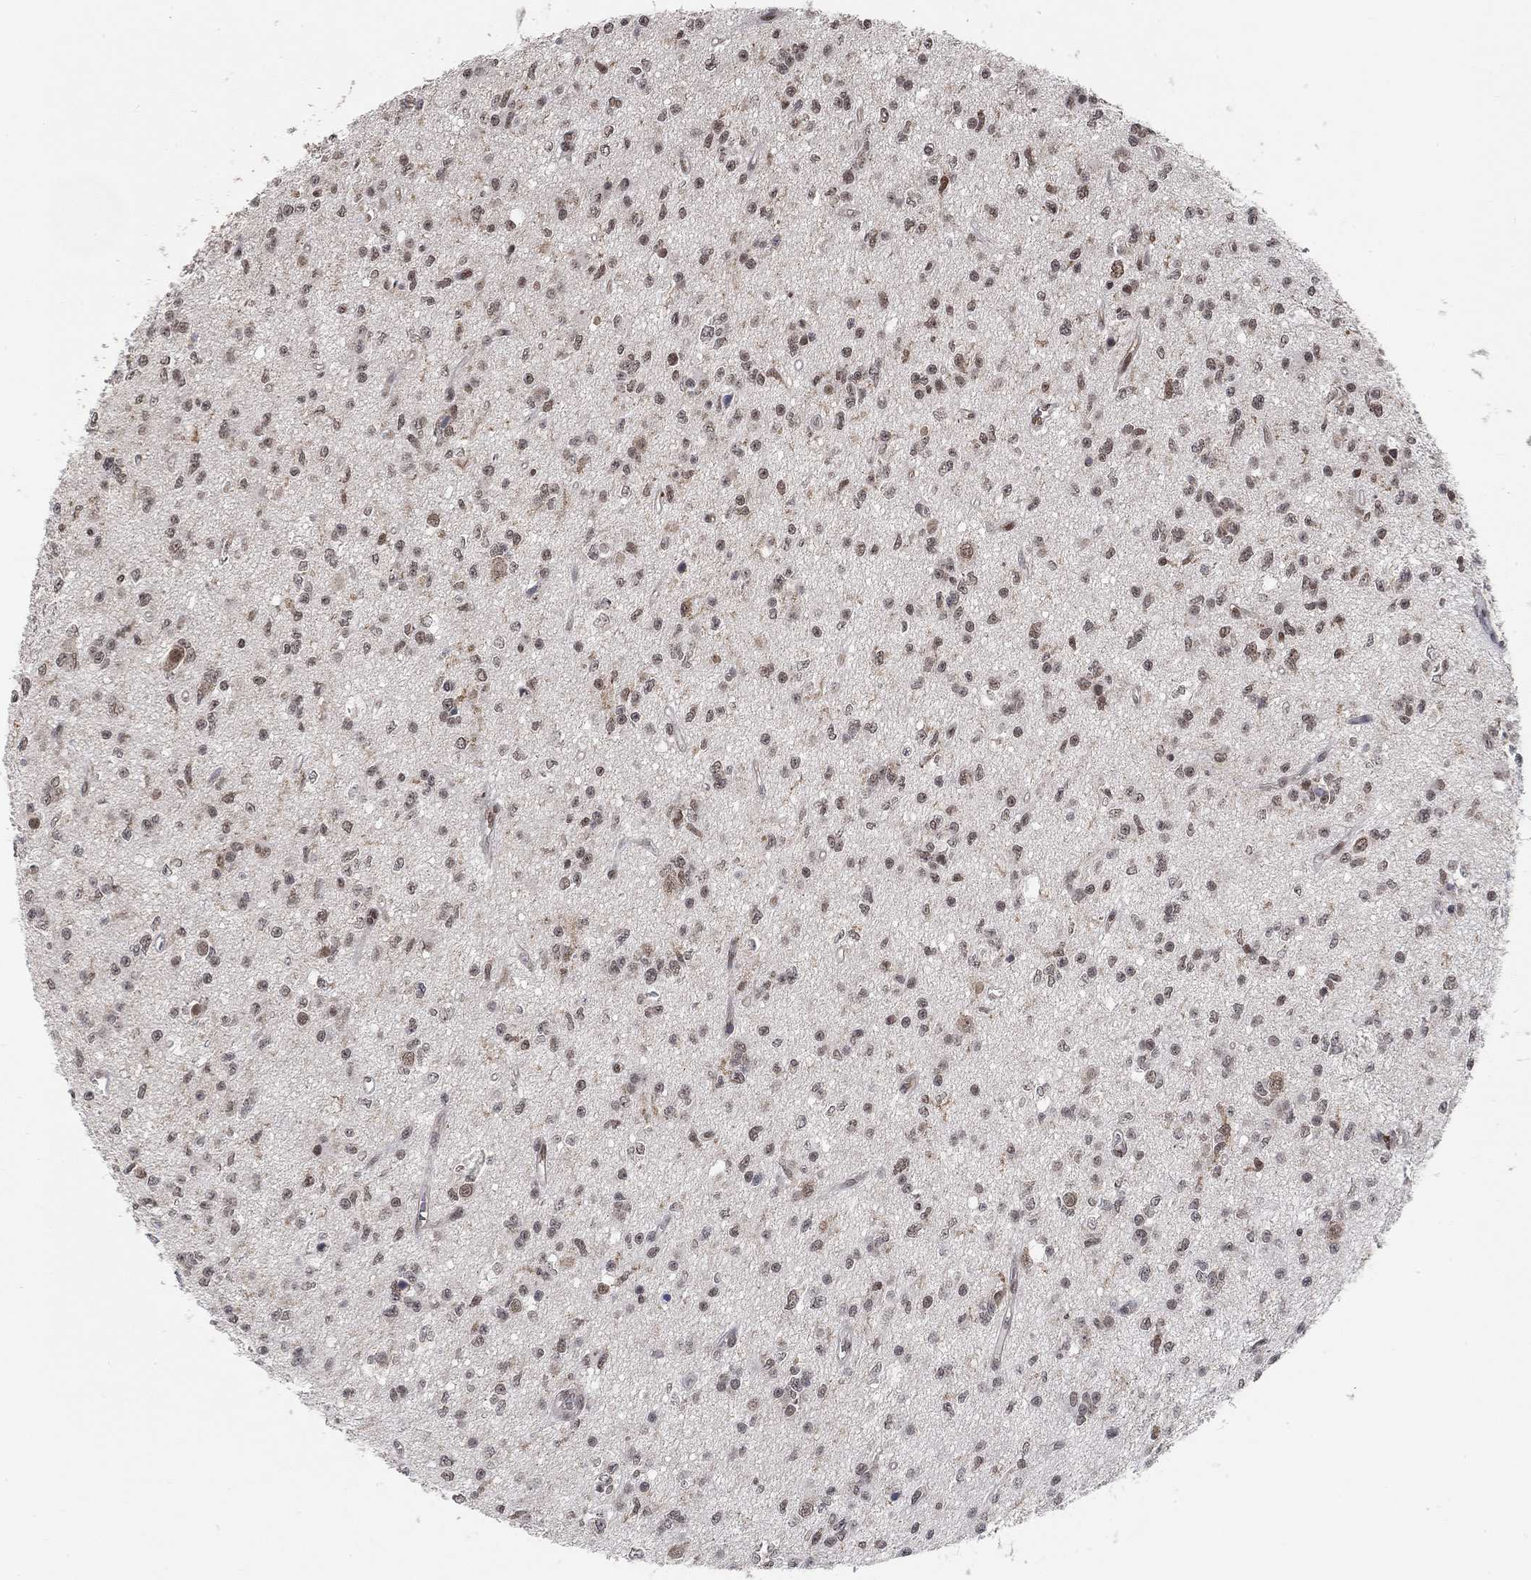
{"staining": {"intensity": "weak", "quantity": "<25%", "location": "nuclear"}, "tissue": "glioma", "cell_type": "Tumor cells", "image_type": "cancer", "snomed": [{"axis": "morphology", "description": "Glioma, malignant, Low grade"}, {"axis": "topography", "description": "Brain"}], "caption": "The image shows no staining of tumor cells in glioma.", "gene": "THAP8", "patient": {"sex": "female", "age": 45}}